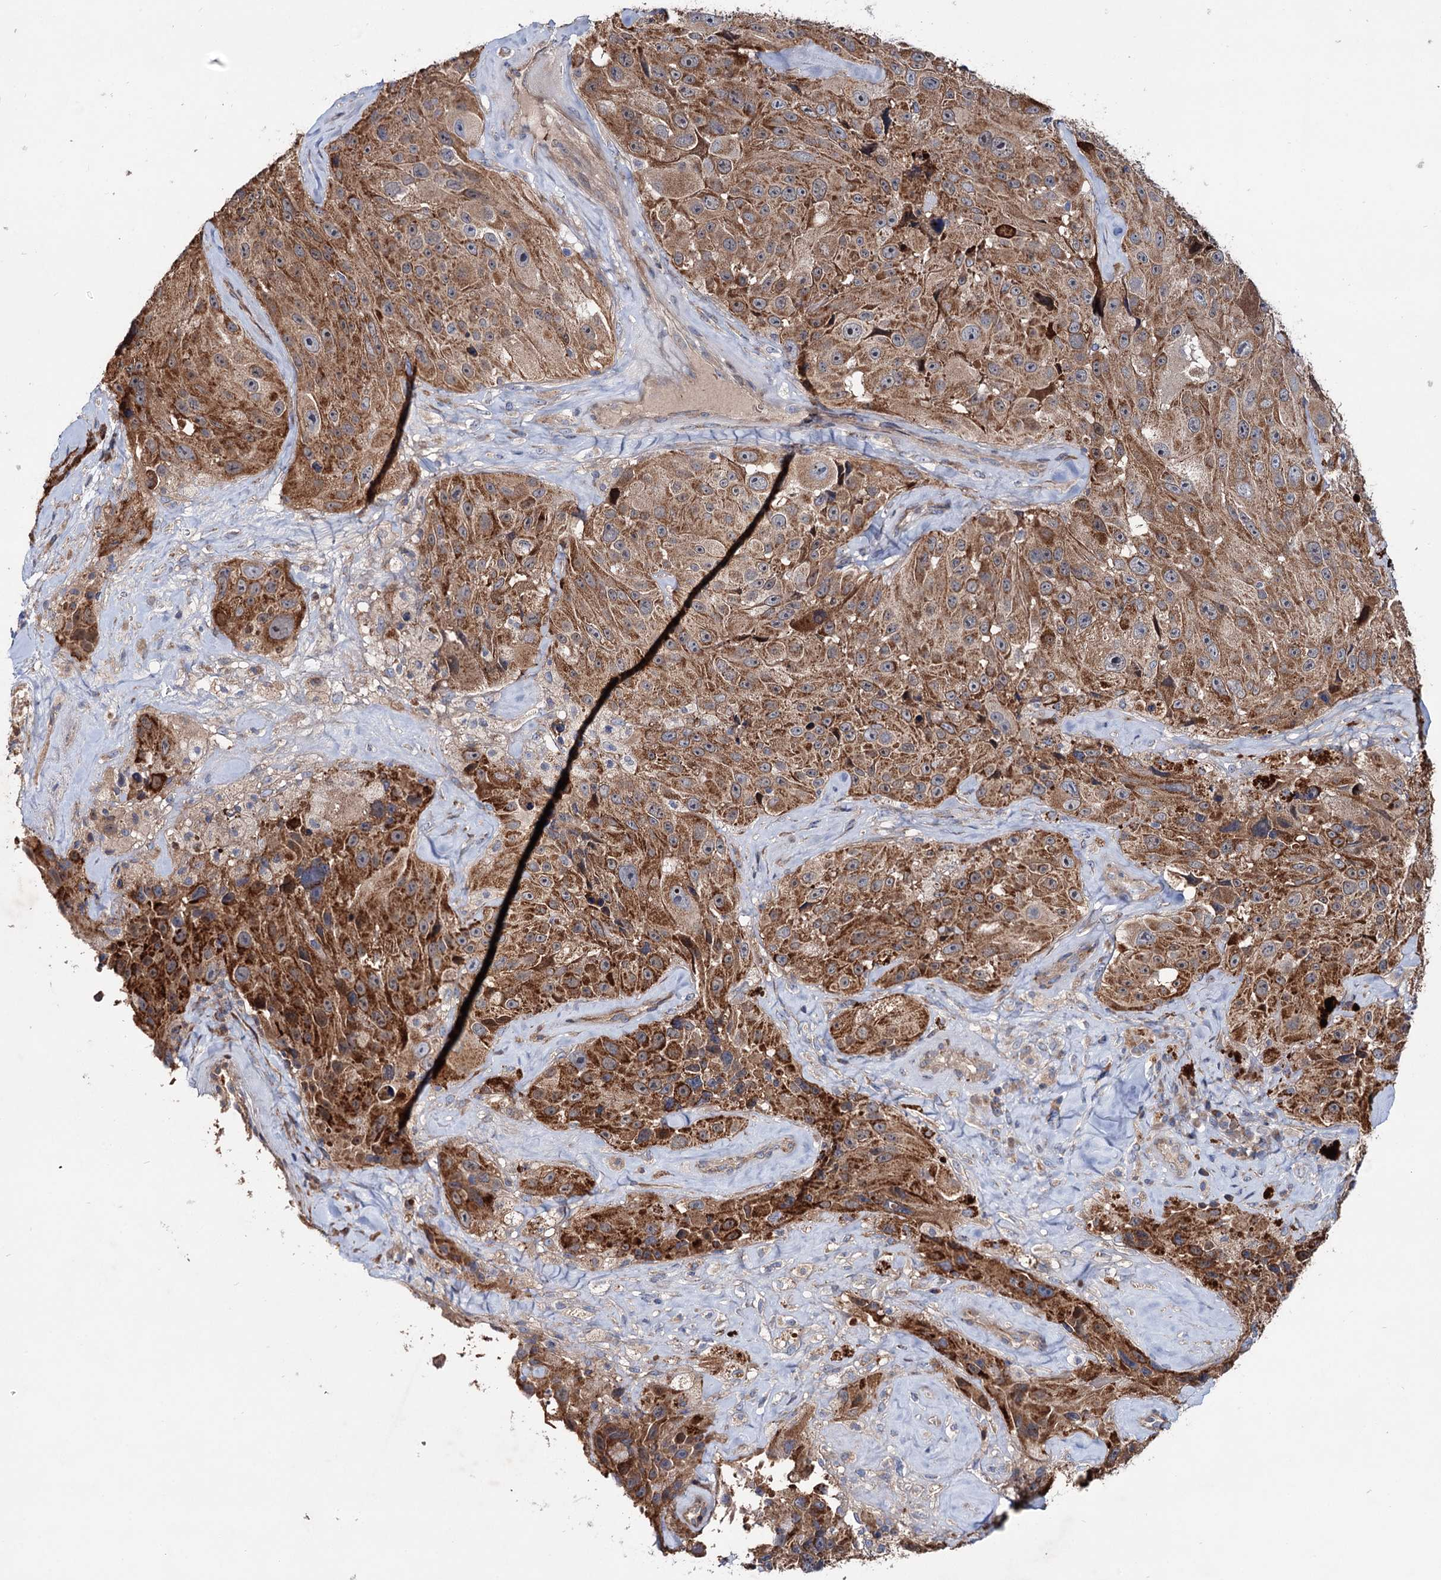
{"staining": {"intensity": "moderate", "quantity": ">75%", "location": "cytoplasmic/membranous"}, "tissue": "melanoma", "cell_type": "Tumor cells", "image_type": "cancer", "snomed": [{"axis": "morphology", "description": "Malignant melanoma, Metastatic site"}, {"axis": "topography", "description": "Lymph node"}], "caption": "Immunohistochemistry micrograph of neoplastic tissue: malignant melanoma (metastatic site) stained using immunohistochemistry demonstrates medium levels of moderate protein expression localized specifically in the cytoplasmic/membranous of tumor cells, appearing as a cytoplasmic/membranous brown color.", "gene": "PTDSS2", "patient": {"sex": "male", "age": 62}}